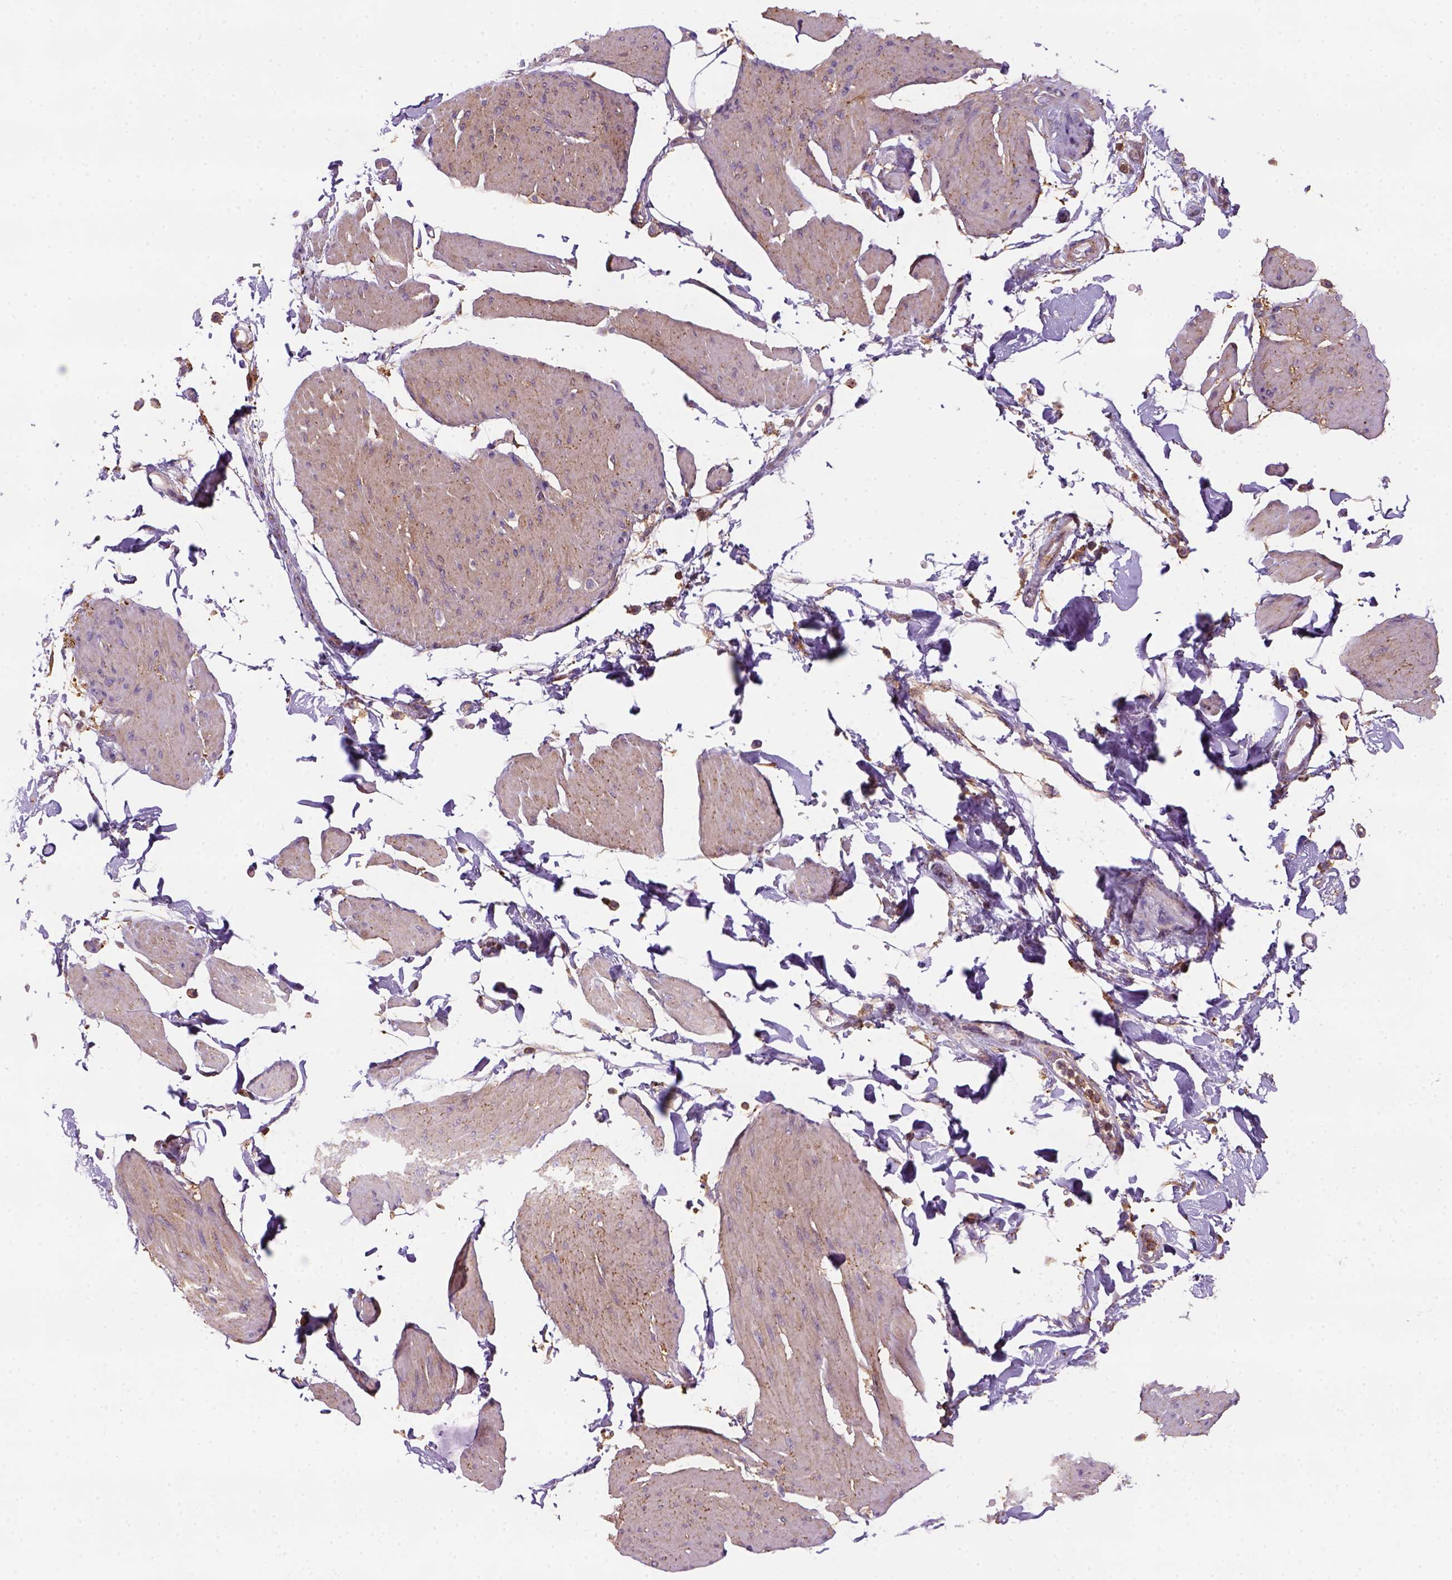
{"staining": {"intensity": "weak", "quantity": "25%-75%", "location": "cytoplasmic/membranous"}, "tissue": "smooth muscle", "cell_type": "Smooth muscle cells", "image_type": "normal", "snomed": [{"axis": "morphology", "description": "Normal tissue, NOS"}, {"axis": "topography", "description": "Adipose tissue"}, {"axis": "topography", "description": "Smooth muscle"}, {"axis": "topography", "description": "Peripheral nerve tissue"}], "caption": "Immunohistochemical staining of unremarkable human smooth muscle demonstrates low levels of weak cytoplasmic/membranous positivity in about 25%-75% of smooth muscle cells.", "gene": "GPRC5D", "patient": {"sex": "male", "age": 83}}